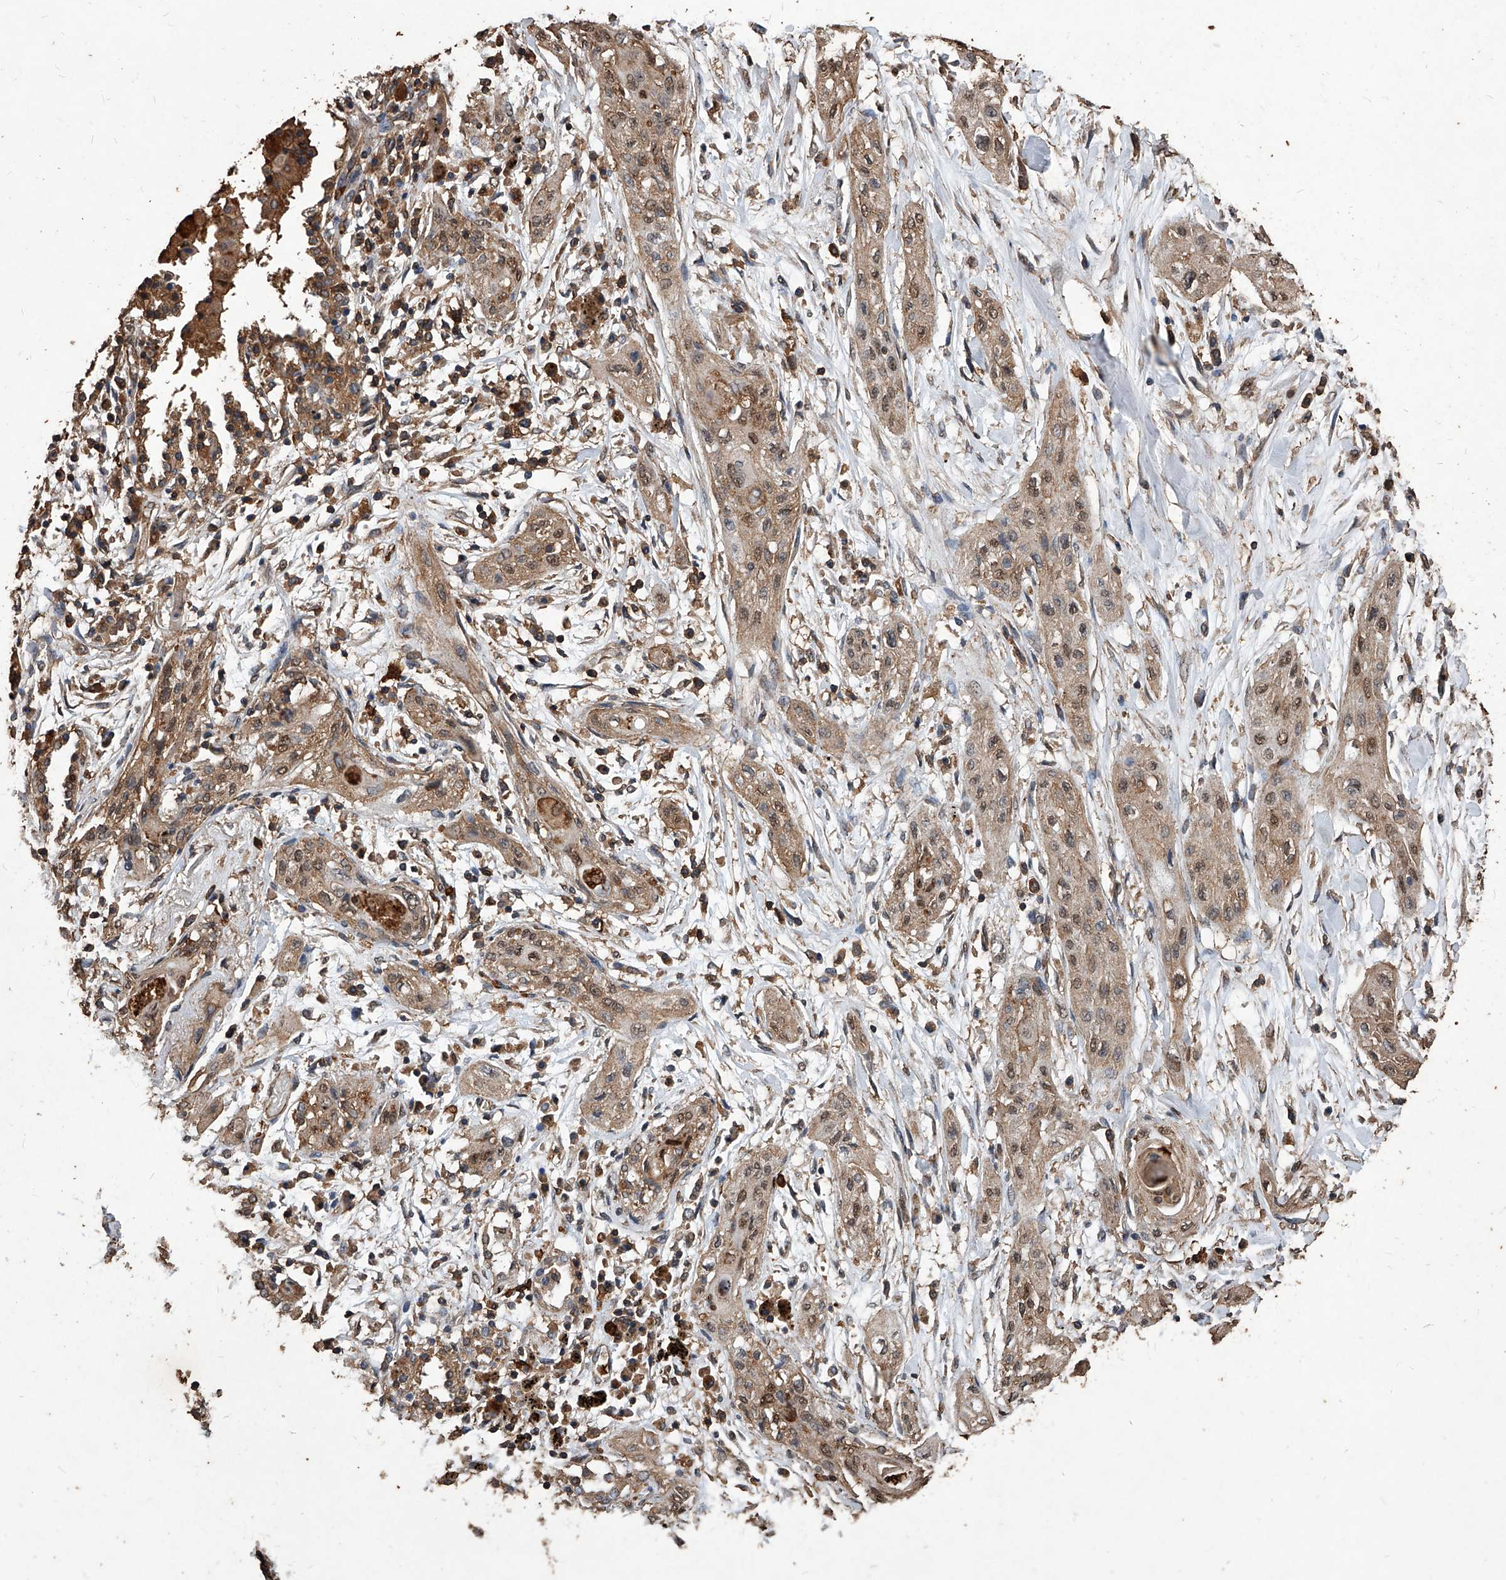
{"staining": {"intensity": "weak", "quantity": ">75%", "location": "cytoplasmic/membranous,nuclear"}, "tissue": "lung cancer", "cell_type": "Tumor cells", "image_type": "cancer", "snomed": [{"axis": "morphology", "description": "Squamous cell carcinoma, NOS"}, {"axis": "topography", "description": "Lung"}], "caption": "Squamous cell carcinoma (lung) tissue displays weak cytoplasmic/membranous and nuclear staining in about >75% of tumor cells", "gene": "UCP2", "patient": {"sex": "female", "age": 47}}